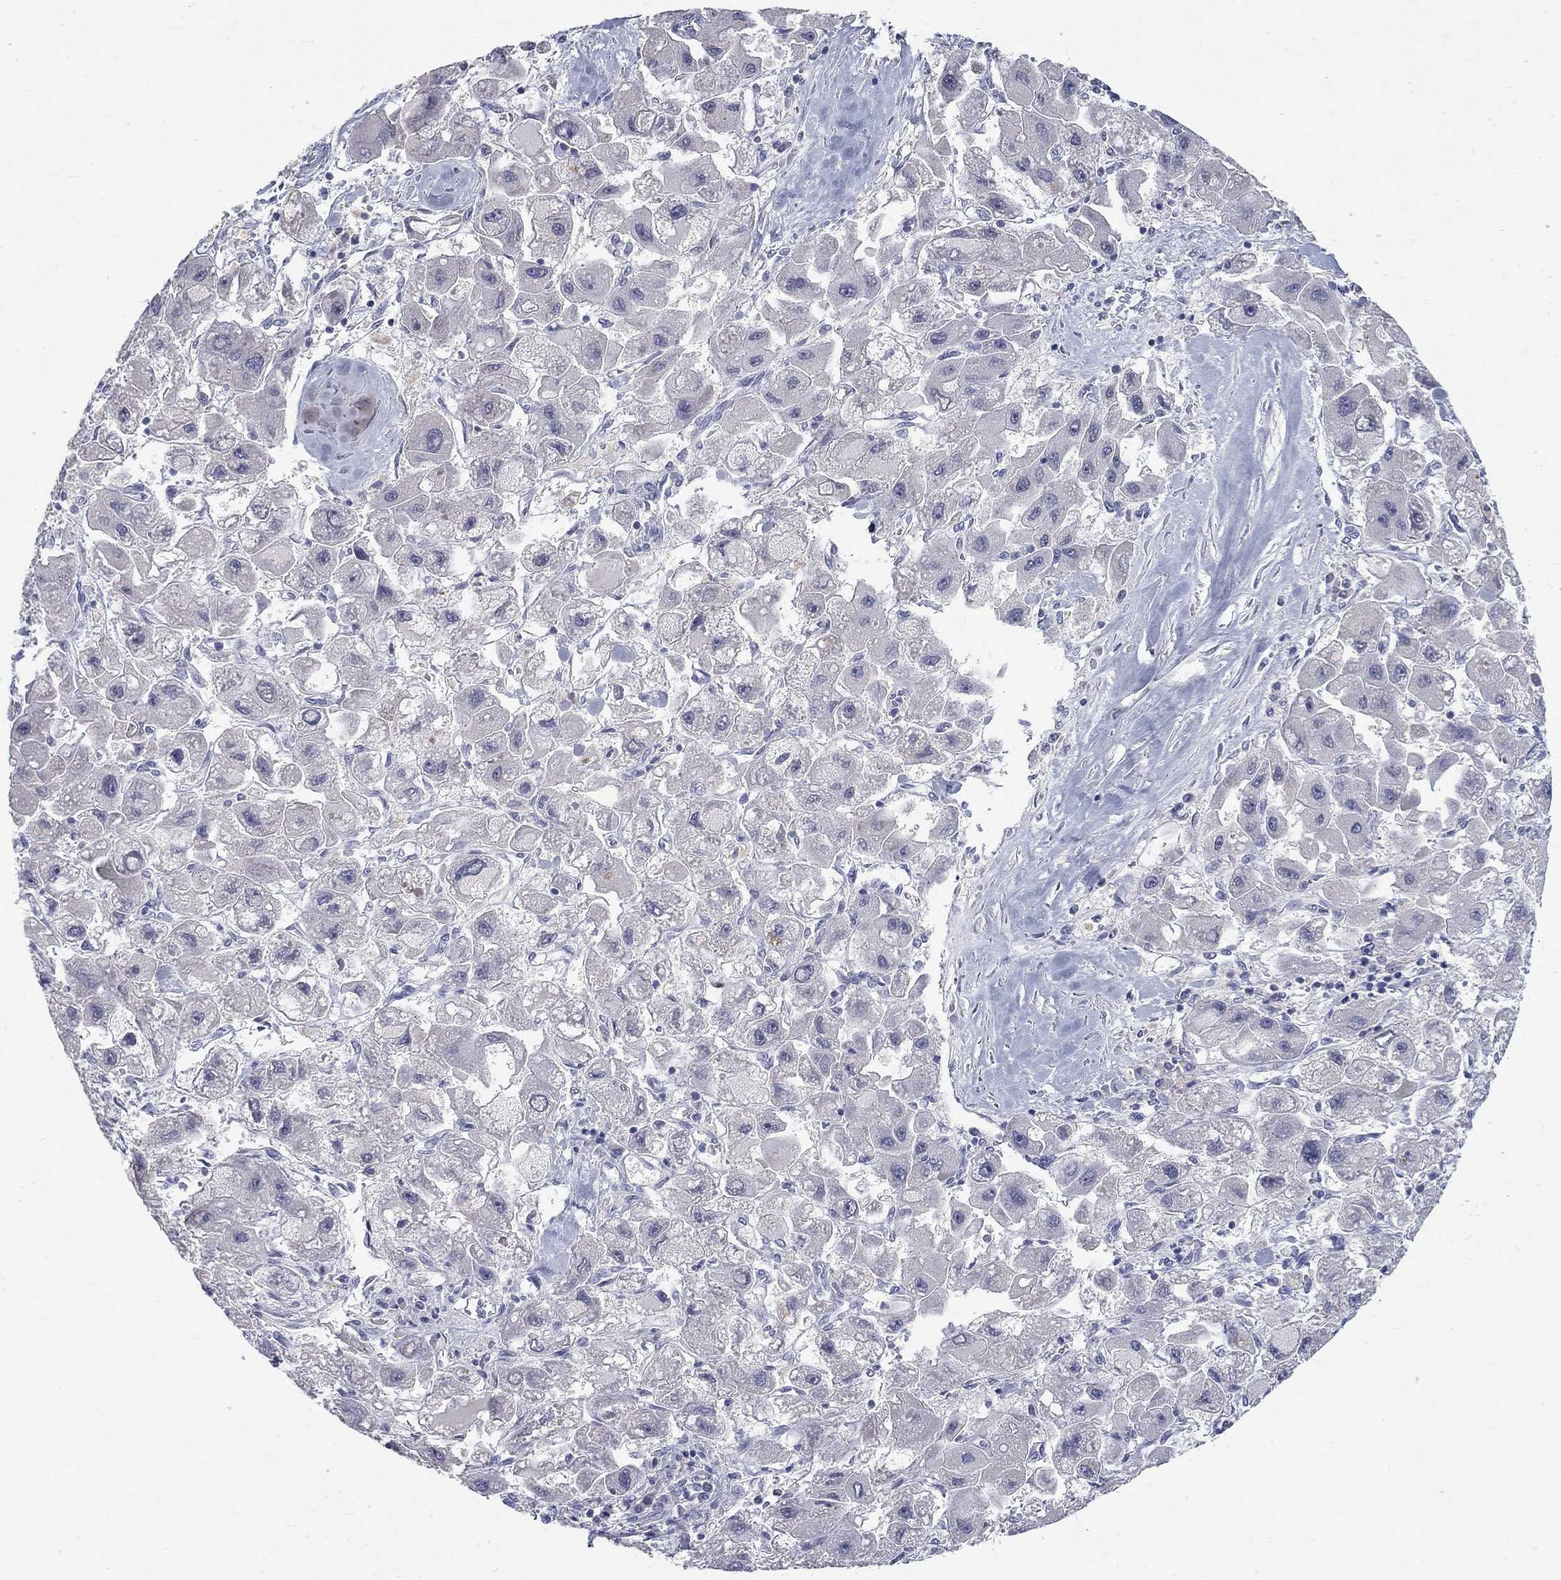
{"staining": {"intensity": "negative", "quantity": "none", "location": "none"}, "tissue": "liver cancer", "cell_type": "Tumor cells", "image_type": "cancer", "snomed": [{"axis": "morphology", "description": "Carcinoma, Hepatocellular, NOS"}, {"axis": "topography", "description": "Liver"}], "caption": "Liver hepatocellular carcinoma was stained to show a protein in brown. There is no significant staining in tumor cells.", "gene": "PTH1R", "patient": {"sex": "male", "age": 24}}